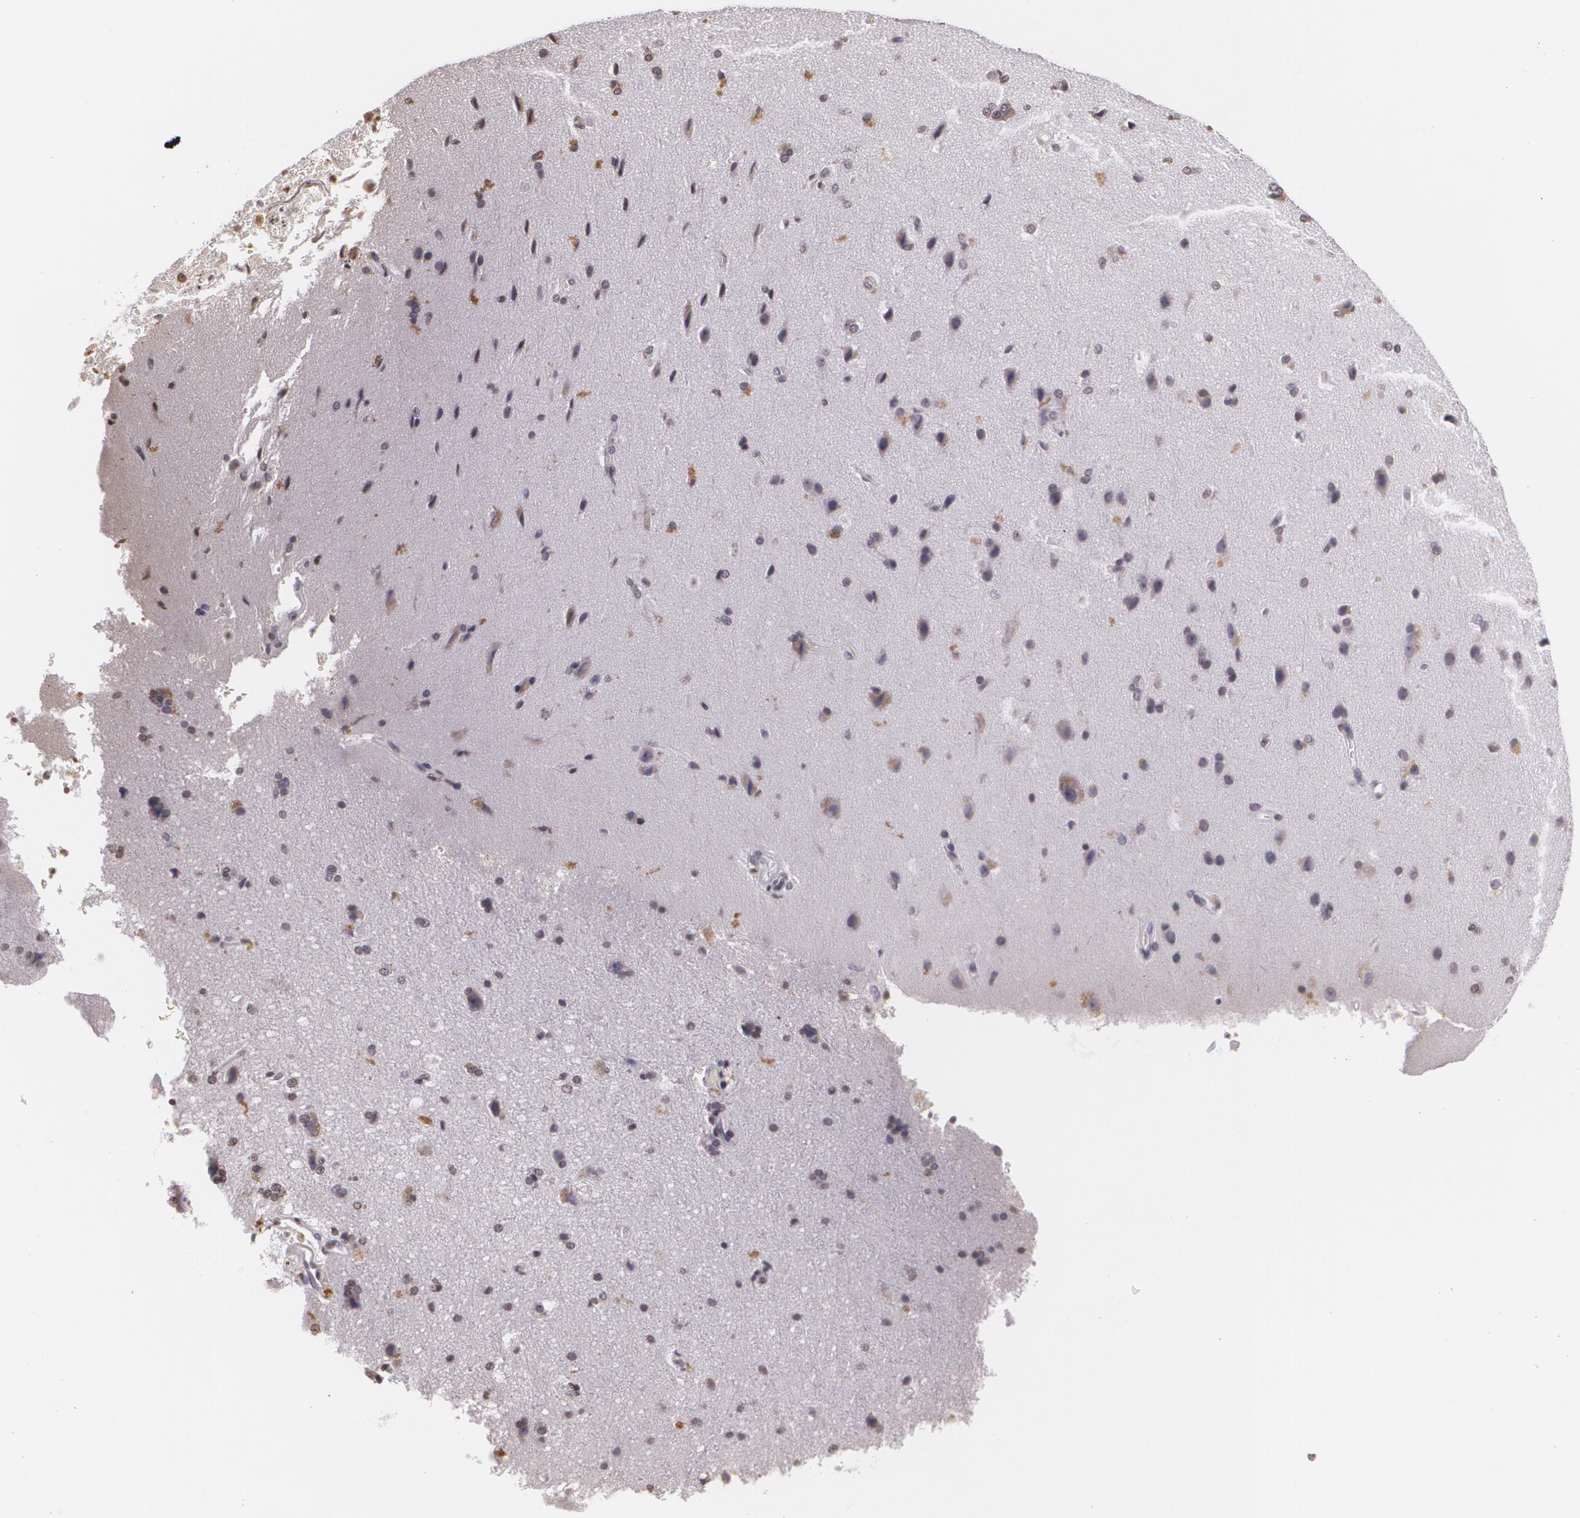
{"staining": {"intensity": "negative", "quantity": "none", "location": "none"}, "tissue": "cerebral cortex", "cell_type": "Endothelial cells", "image_type": "normal", "snomed": [{"axis": "morphology", "description": "Normal tissue, NOS"}, {"axis": "topography", "description": "Cerebral cortex"}], "caption": "This is an immunohistochemistry (IHC) photomicrograph of normal human cerebral cortex. There is no positivity in endothelial cells.", "gene": "MUC1", "patient": {"sex": "female", "age": 45}}